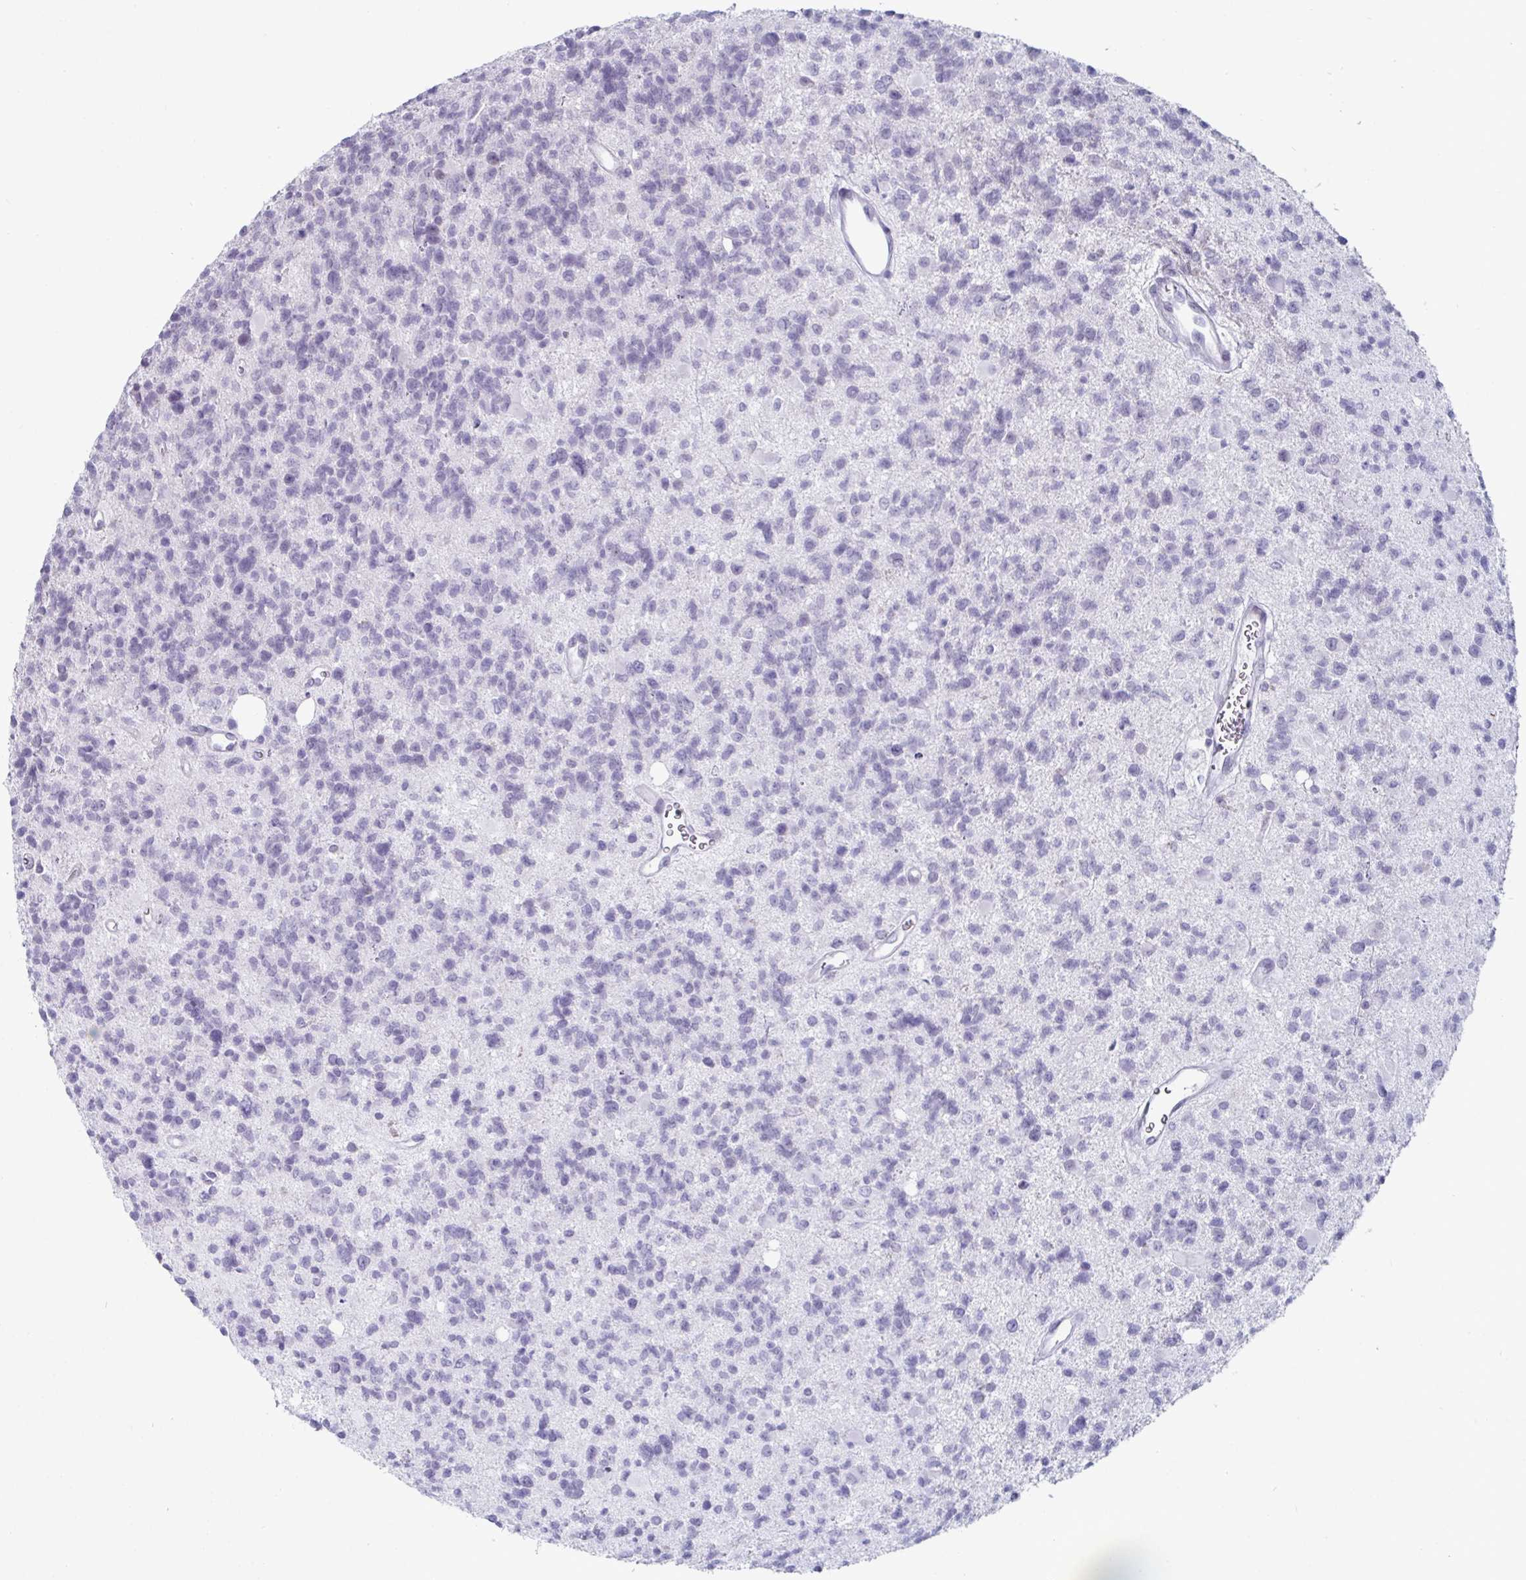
{"staining": {"intensity": "negative", "quantity": "none", "location": "none"}, "tissue": "glioma", "cell_type": "Tumor cells", "image_type": "cancer", "snomed": [{"axis": "morphology", "description": "Glioma, malignant, High grade"}, {"axis": "topography", "description": "Brain"}], "caption": "DAB immunohistochemical staining of glioma demonstrates no significant staining in tumor cells.", "gene": "VSIG10L", "patient": {"sex": "male", "age": 29}}